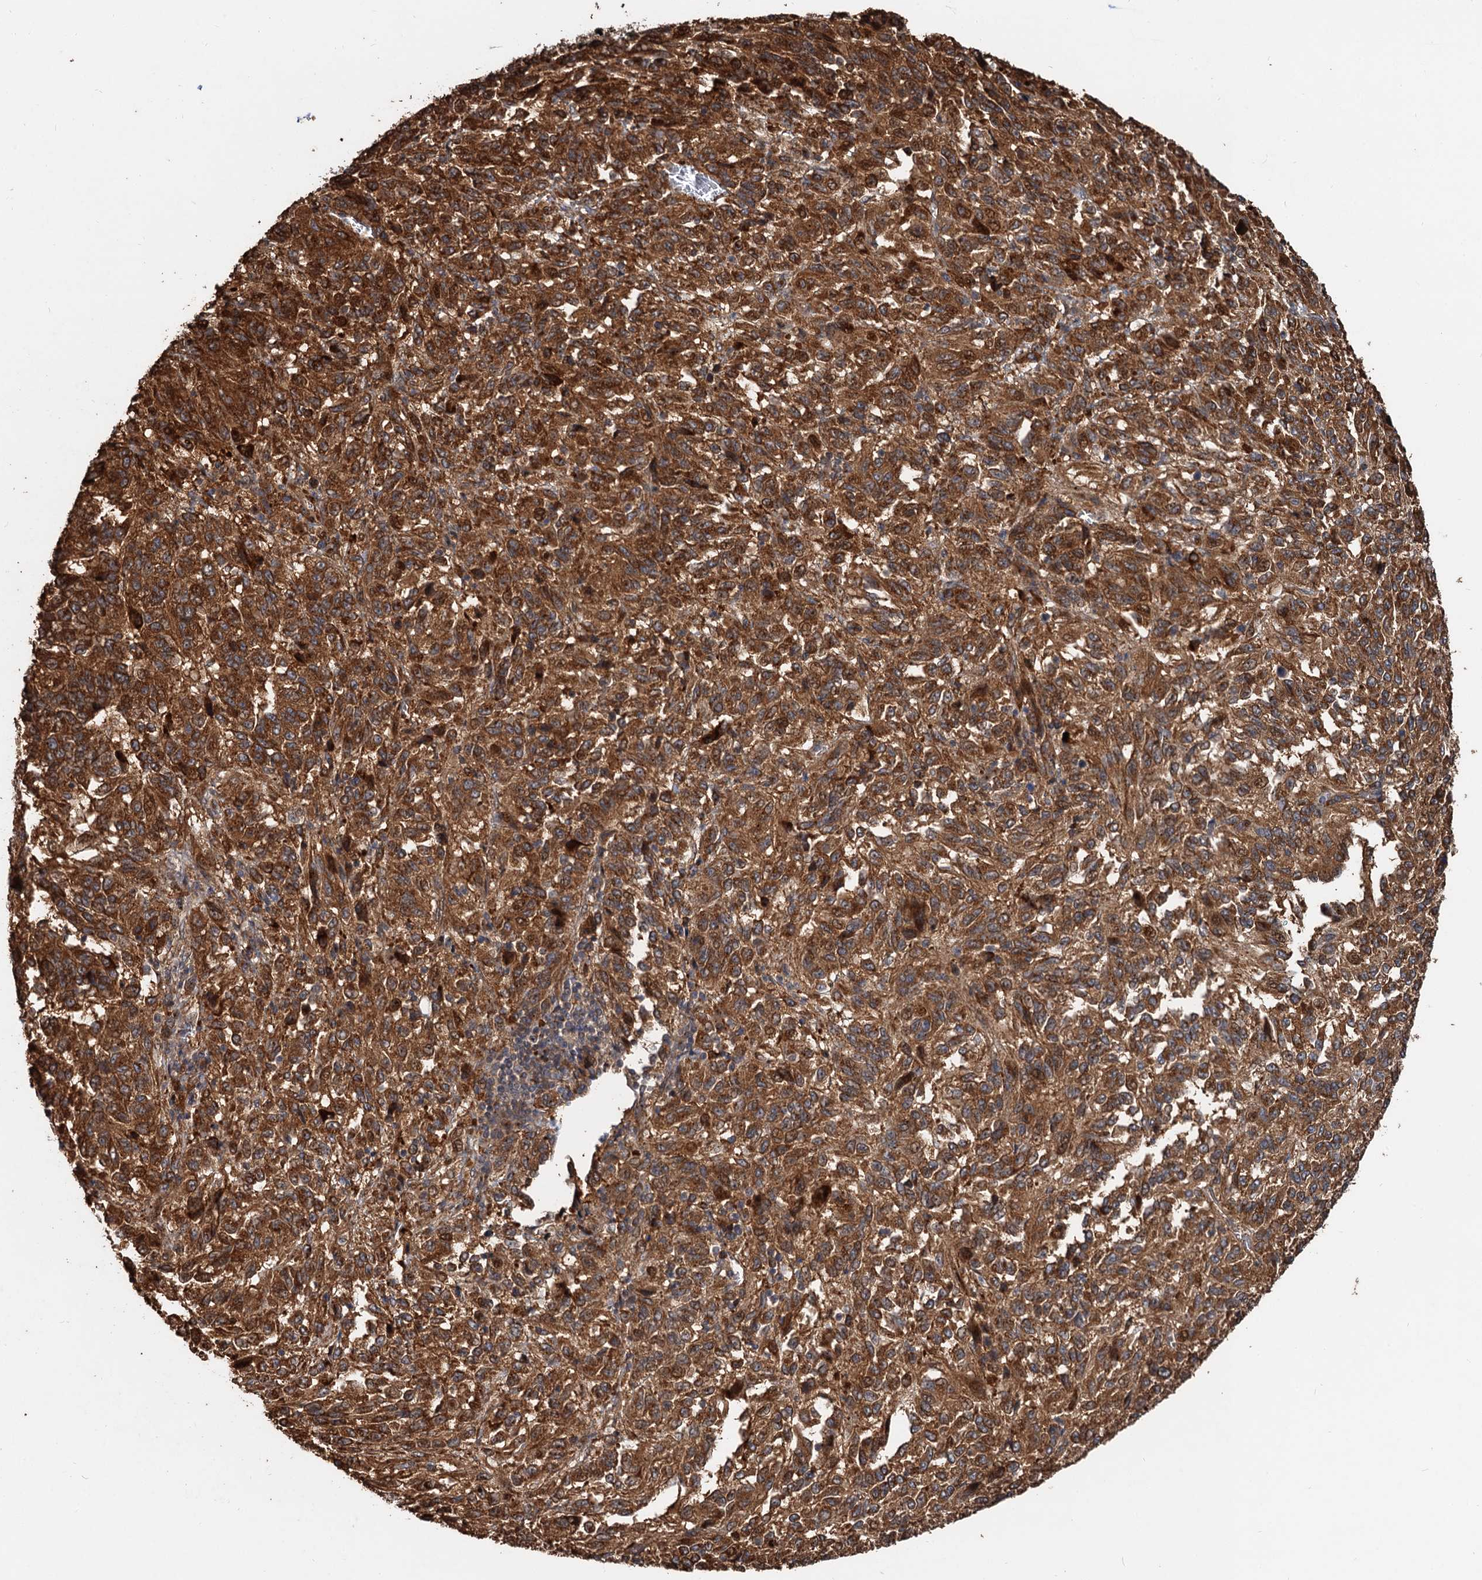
{"staining": {"intensity": "strong", "quantity": ">75%", "location": "cytoplasmic/membranous"}, "tissue": "melanoma", "cell_type": "Tumor cells", "image_type": "cancer", "snomed": [{"axis": "morphology", "description": "Malignant melanoma, Metastatic site"}, {"axis": "topography", "description": "Lung"}], "caption": "Immunohistochemistry image of neoplastic tissue: human malignant melanoma (metastatic site) stained using immunohistochemistry (IHC) shows high levels of strong protein expression localized specifically in the cytoplasmic/membranous of tumor cells, appearing as a cytoplasmic/membranous brown color.", "gene": "DEXI", "patient": {"sex": "male", "age": 64}}